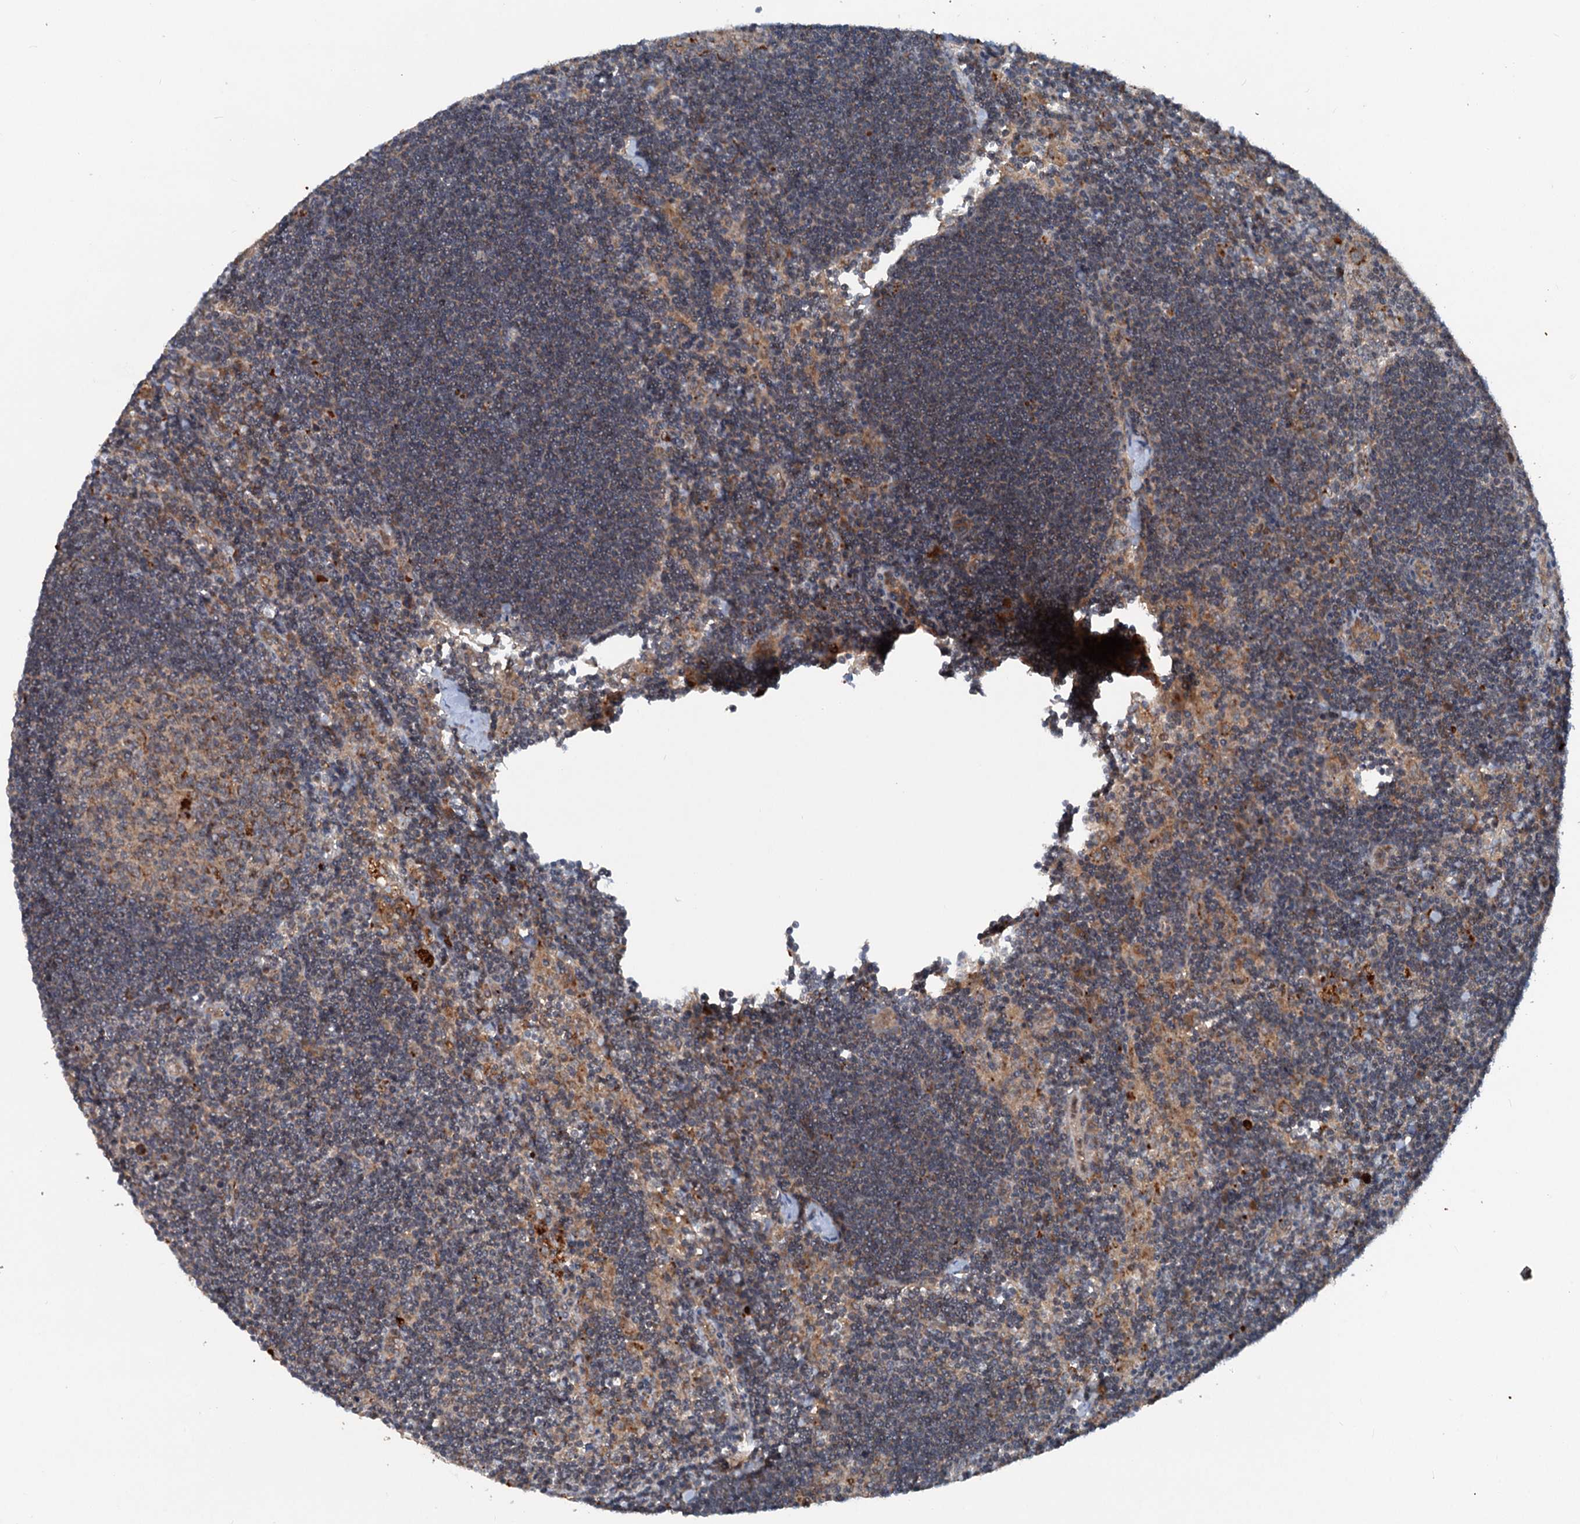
{"staining": {"intensity": "weak", "quantity": "25%-75%", "location": "cytoplasmic/membranous"}, "tissue": "lymph node", "cell_type": "Germinal center cells", "image_type": "normal", "snomed": [{"axis": "morphology", "description": "Normal tissue, NOS"}, {"axis": "topography", "description": "Lymph node"}], "caption": "This photomicrograph shows benign lymph node stained with immunohistochemistry (IHC) to label a protein in brown. The cytoplasmic/membranous of germinal center cells show weak positivity for the protein. Nuclei are counter-stained blue.", "gene": "N4BP2L2", "patient": {"sex": "male", "age": 24}}